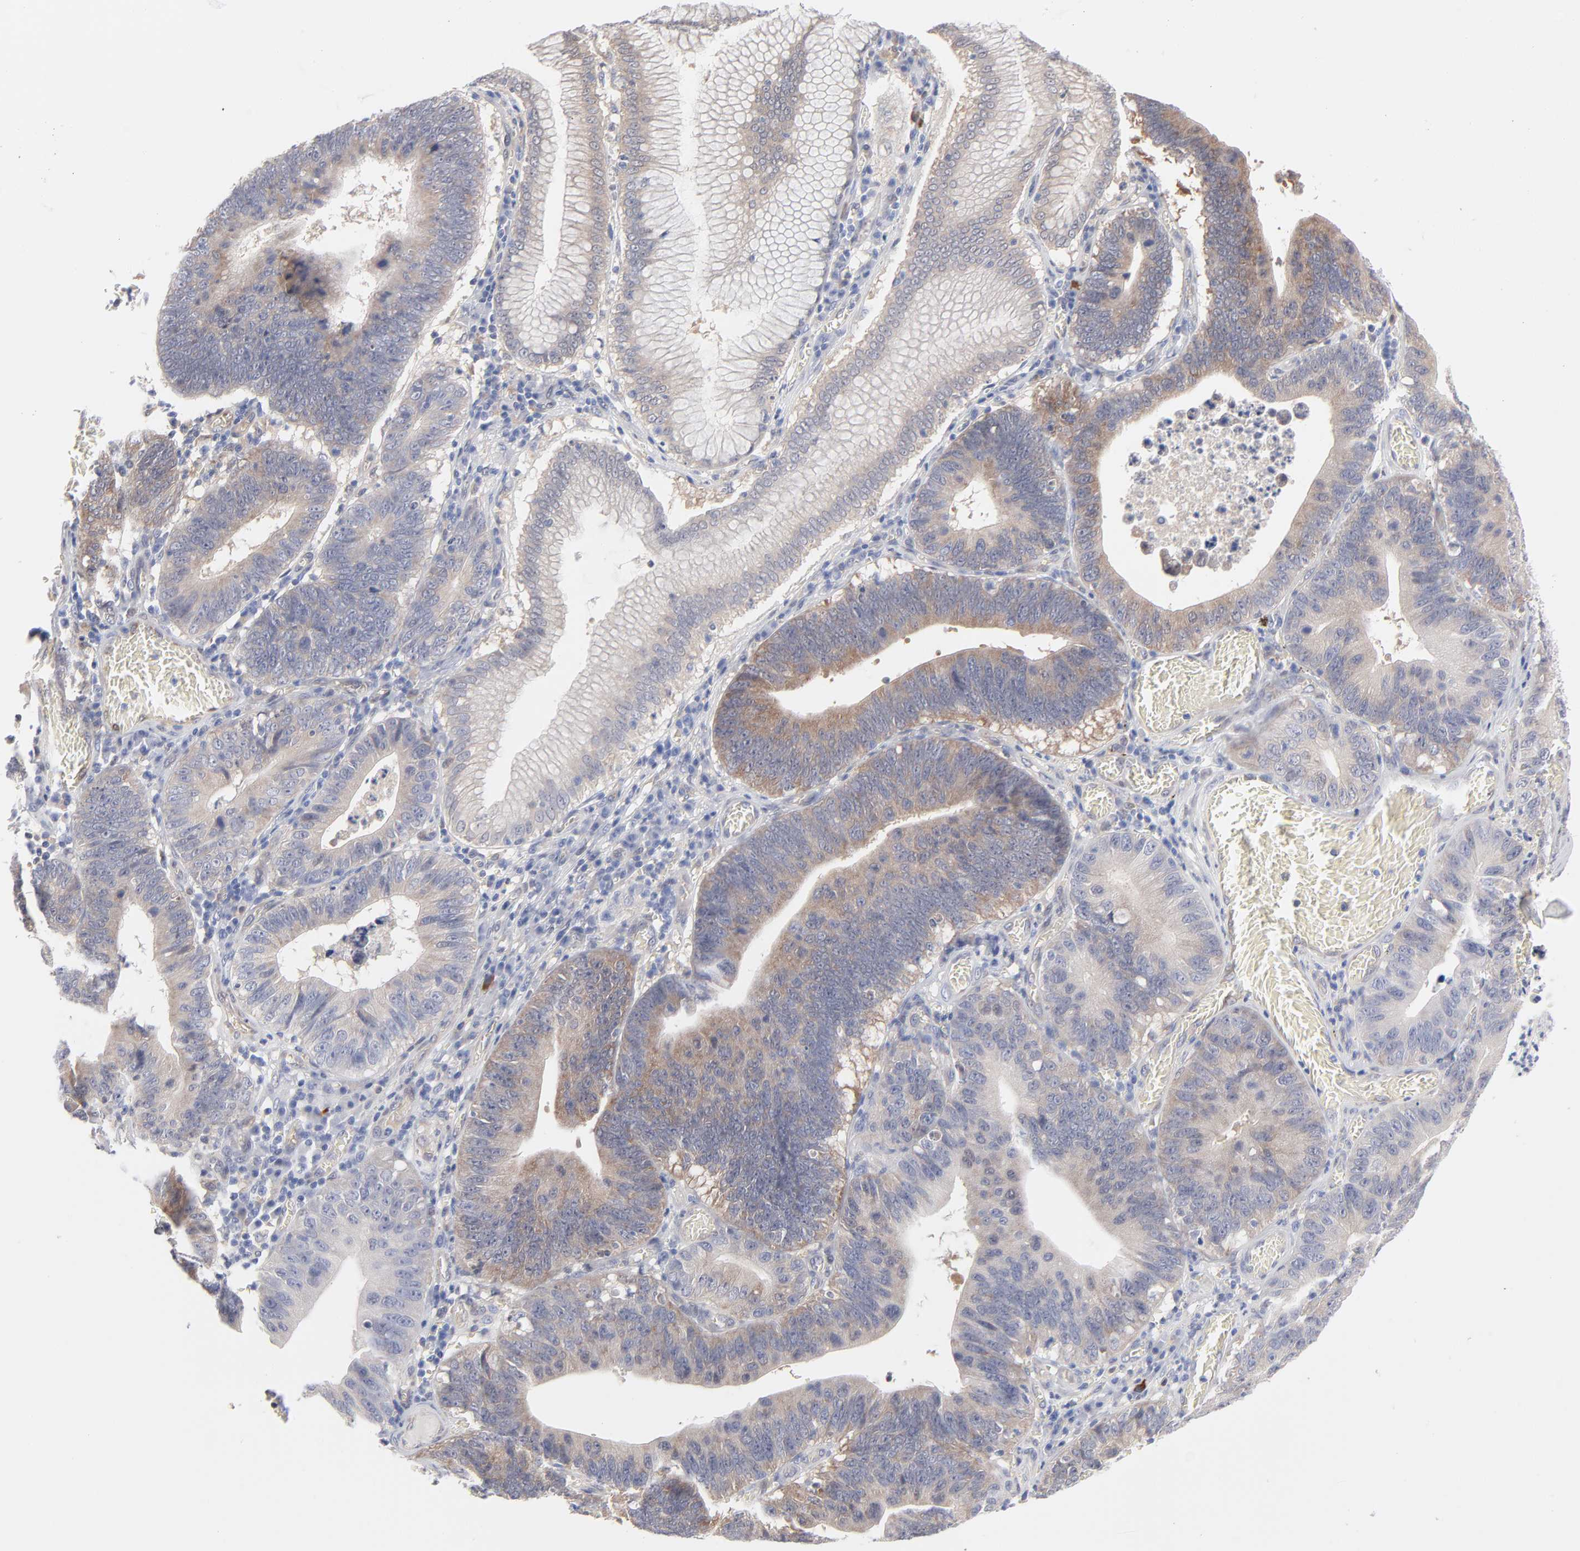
{"staining": {"intensity": "weak", "quantity": ">75%", "location": "cytoplasmic/membranous"}, "tissue": "stomach cancer", "cell_type": "Tumor cells", "image_type": "cancer", "snomed": [{"axis": "morphology", "description": "Adenocarcinoma, NOS"}, {"axis": "topography", "description": "Stomach"}, {"axis": "topography", "description": "Gastric cardia"}], "caption": "Stomach cancer (adenocarcinoma) stained with a brown dye displays weak cytoplasmic/membranous positive positivity in about >75% of tumor cells.", "gene": "ARRB1", "patient": {"sex": "male", "age": 59}}